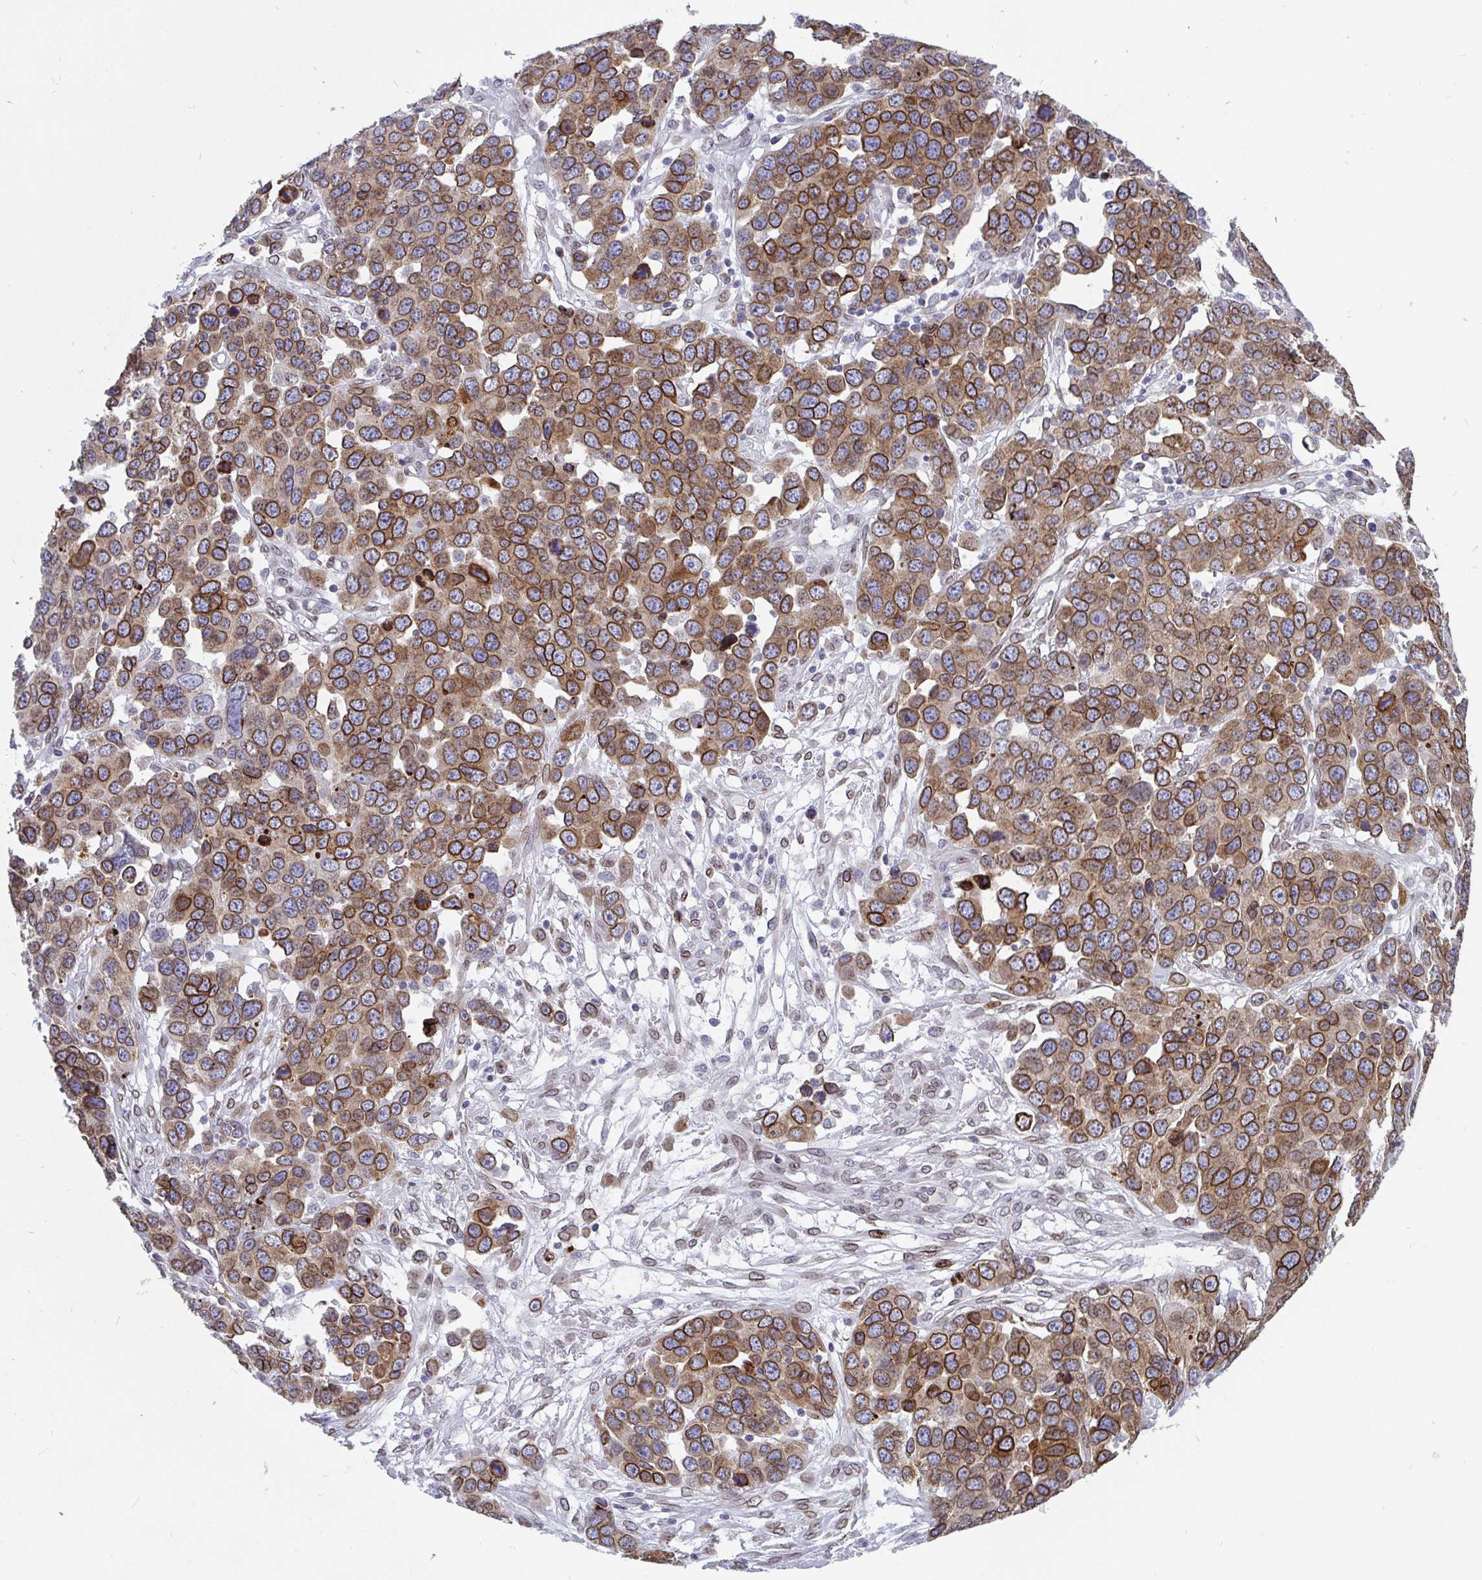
{"staining": {"intensity": "moderate", "quantity": ">75%", "location": "cytoplasmic/membranous,nuclear"}, "tissue": "ovarian cancer", "cell_type": "Tumor cells", "image_type": "cancer", "snomed": [{"axis": "morphology", "description": "Cystadenocarcinoma, serous, NOS"}, {"axis": "topography", "description": "Ovary"}], "caption": "Protein expression analysis of human ovarian cancer (serous cystadenocarcinoma) reveals moderate cytoplasmic/membranous and nuclear expression in approximately >75% of tumor cells.", "gene": "EMD", "patient": {"sex": "female", "age": 76}}